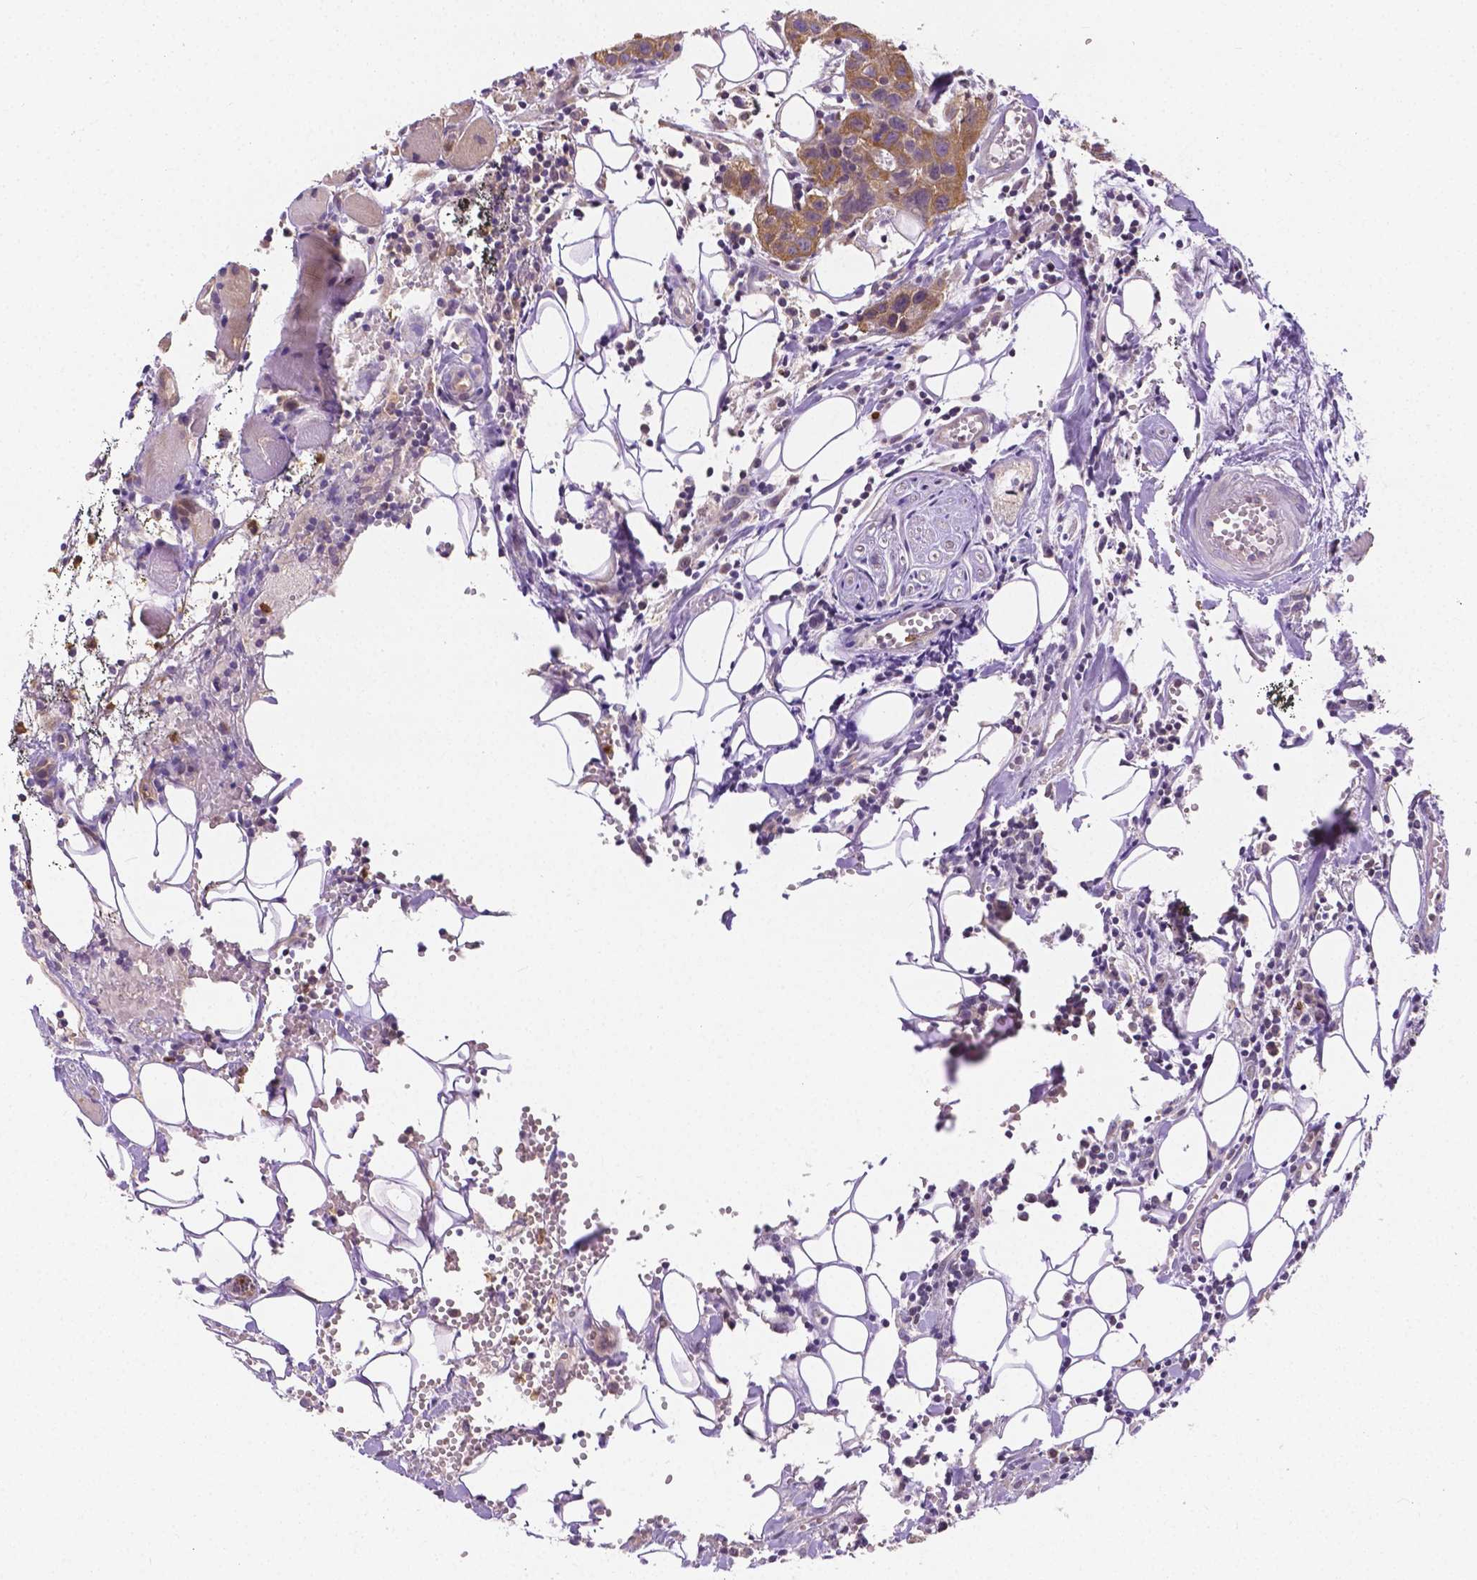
{"staining": {"intensity": "weak", "quantity": ">75%", "location": "cytoplasmic/membranous"}, "tissue": "head and neck cancer", "cell_type": "Tumor cells", "image_type": "cancer", "snomed": [{"axis": "morphology", "description": "Squamous cell carcinoma, NOS"}, {"axis": "topography", "description": "Oral tissue"}, {"axis": "topography", "description": "Head-Neck"}], "caption": "Weak cytoplasmic/membranous protein expression is identified in about >75% of tumor cells in head and neck cancer.", "gene": "ZNRD2", "patient": {"sex": "male", "age": 58}}